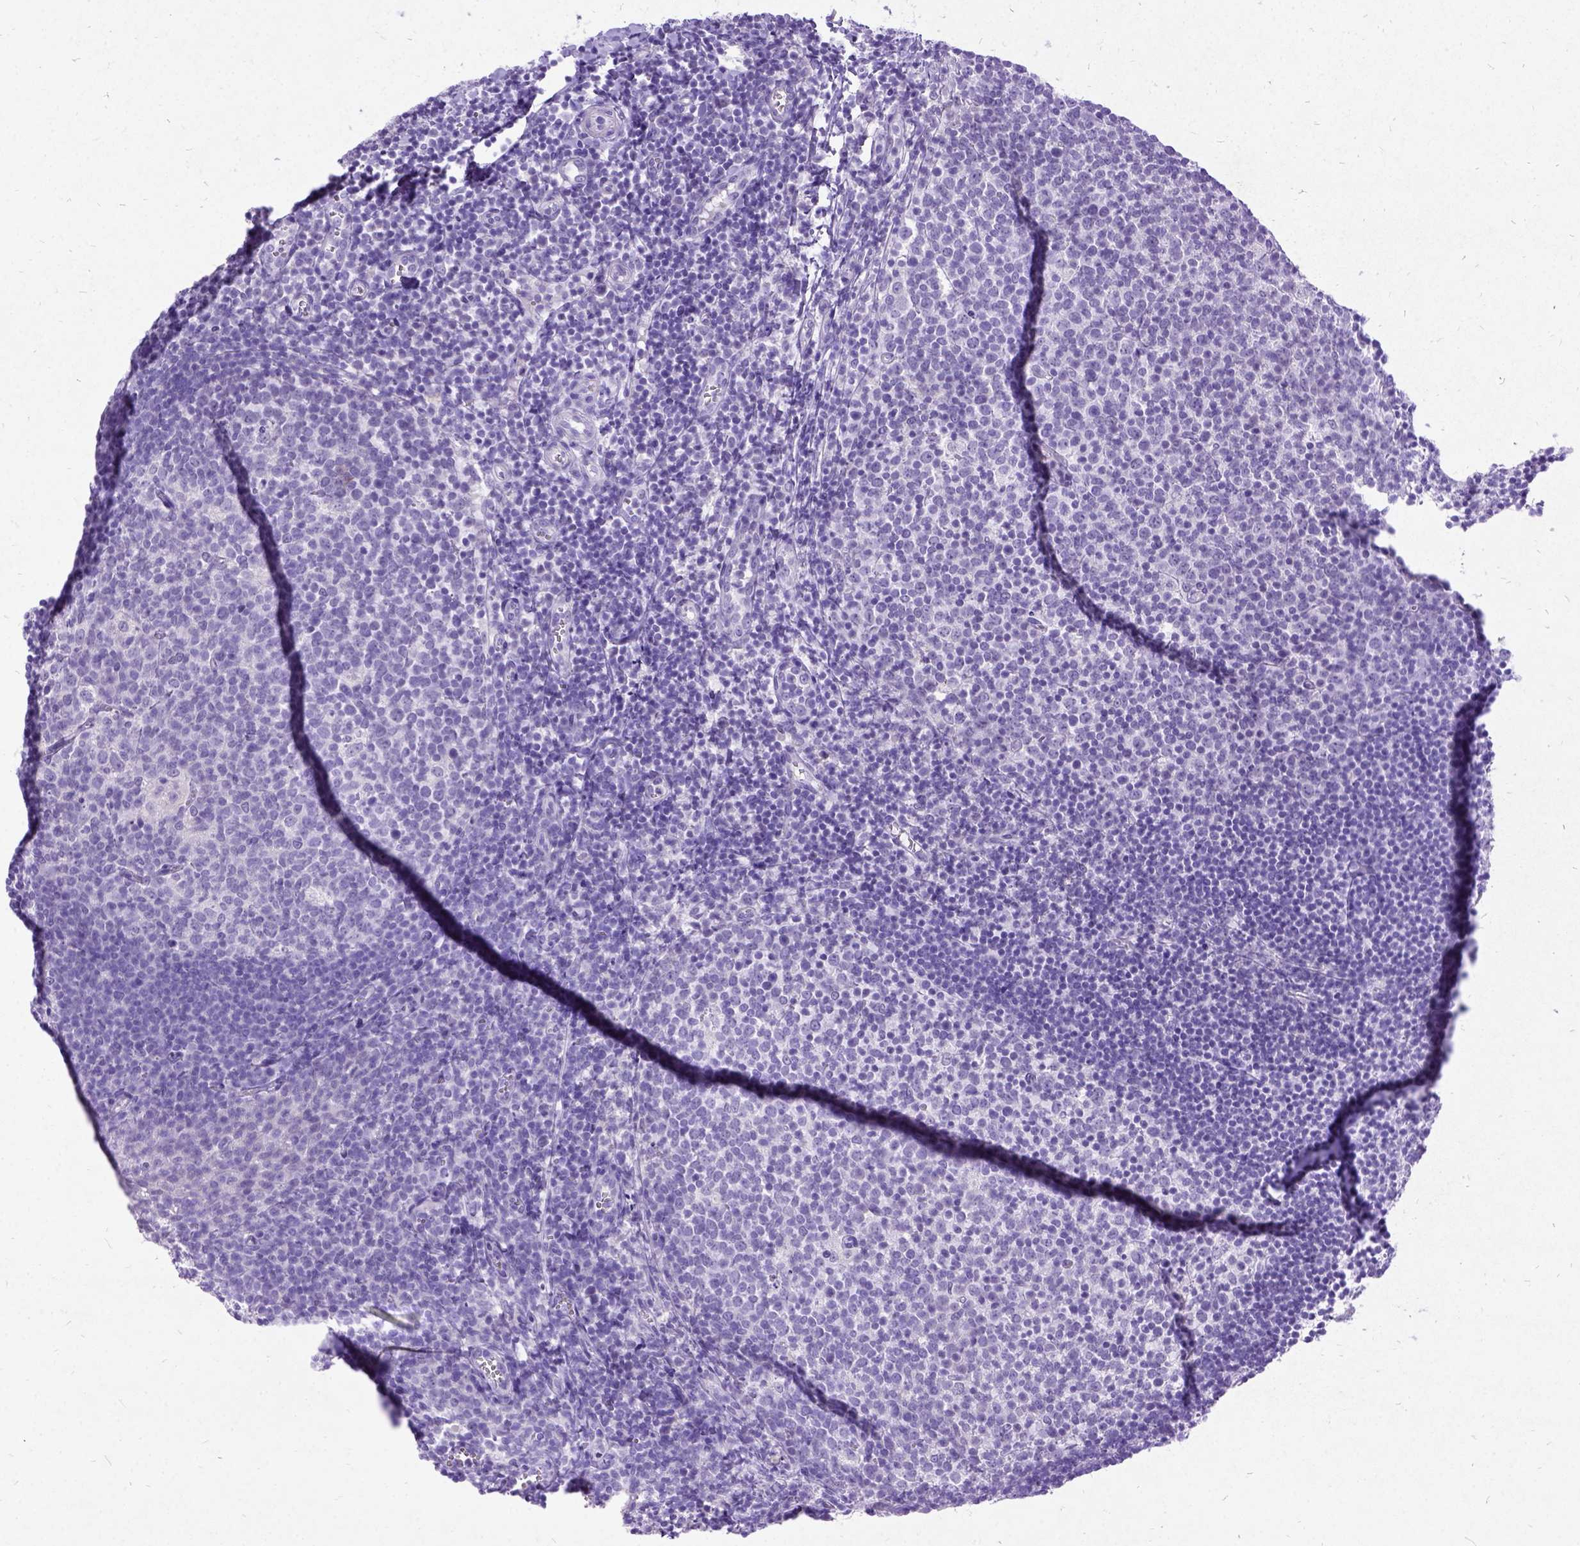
{"staining": {"intensity": "negative", "quantity": "none", "location": "none"}, "tissue": "lymph node", "cell_type": "Germinal center cells", "image_type": "normal", "snomed": [{"axis": "morphology", "description": "Normal tissue, NOS"}, {"axis": "topography", "description": "Lymph node"}], "caption": "The micrograph demonstrates no significant staining in germinal center cells of lymph node. (Immunohistochemistry (ihc), brightfield microscopy, high magnification).", "gene": "NEUROD4", "patient": {"sex": "female", "age": 21}}